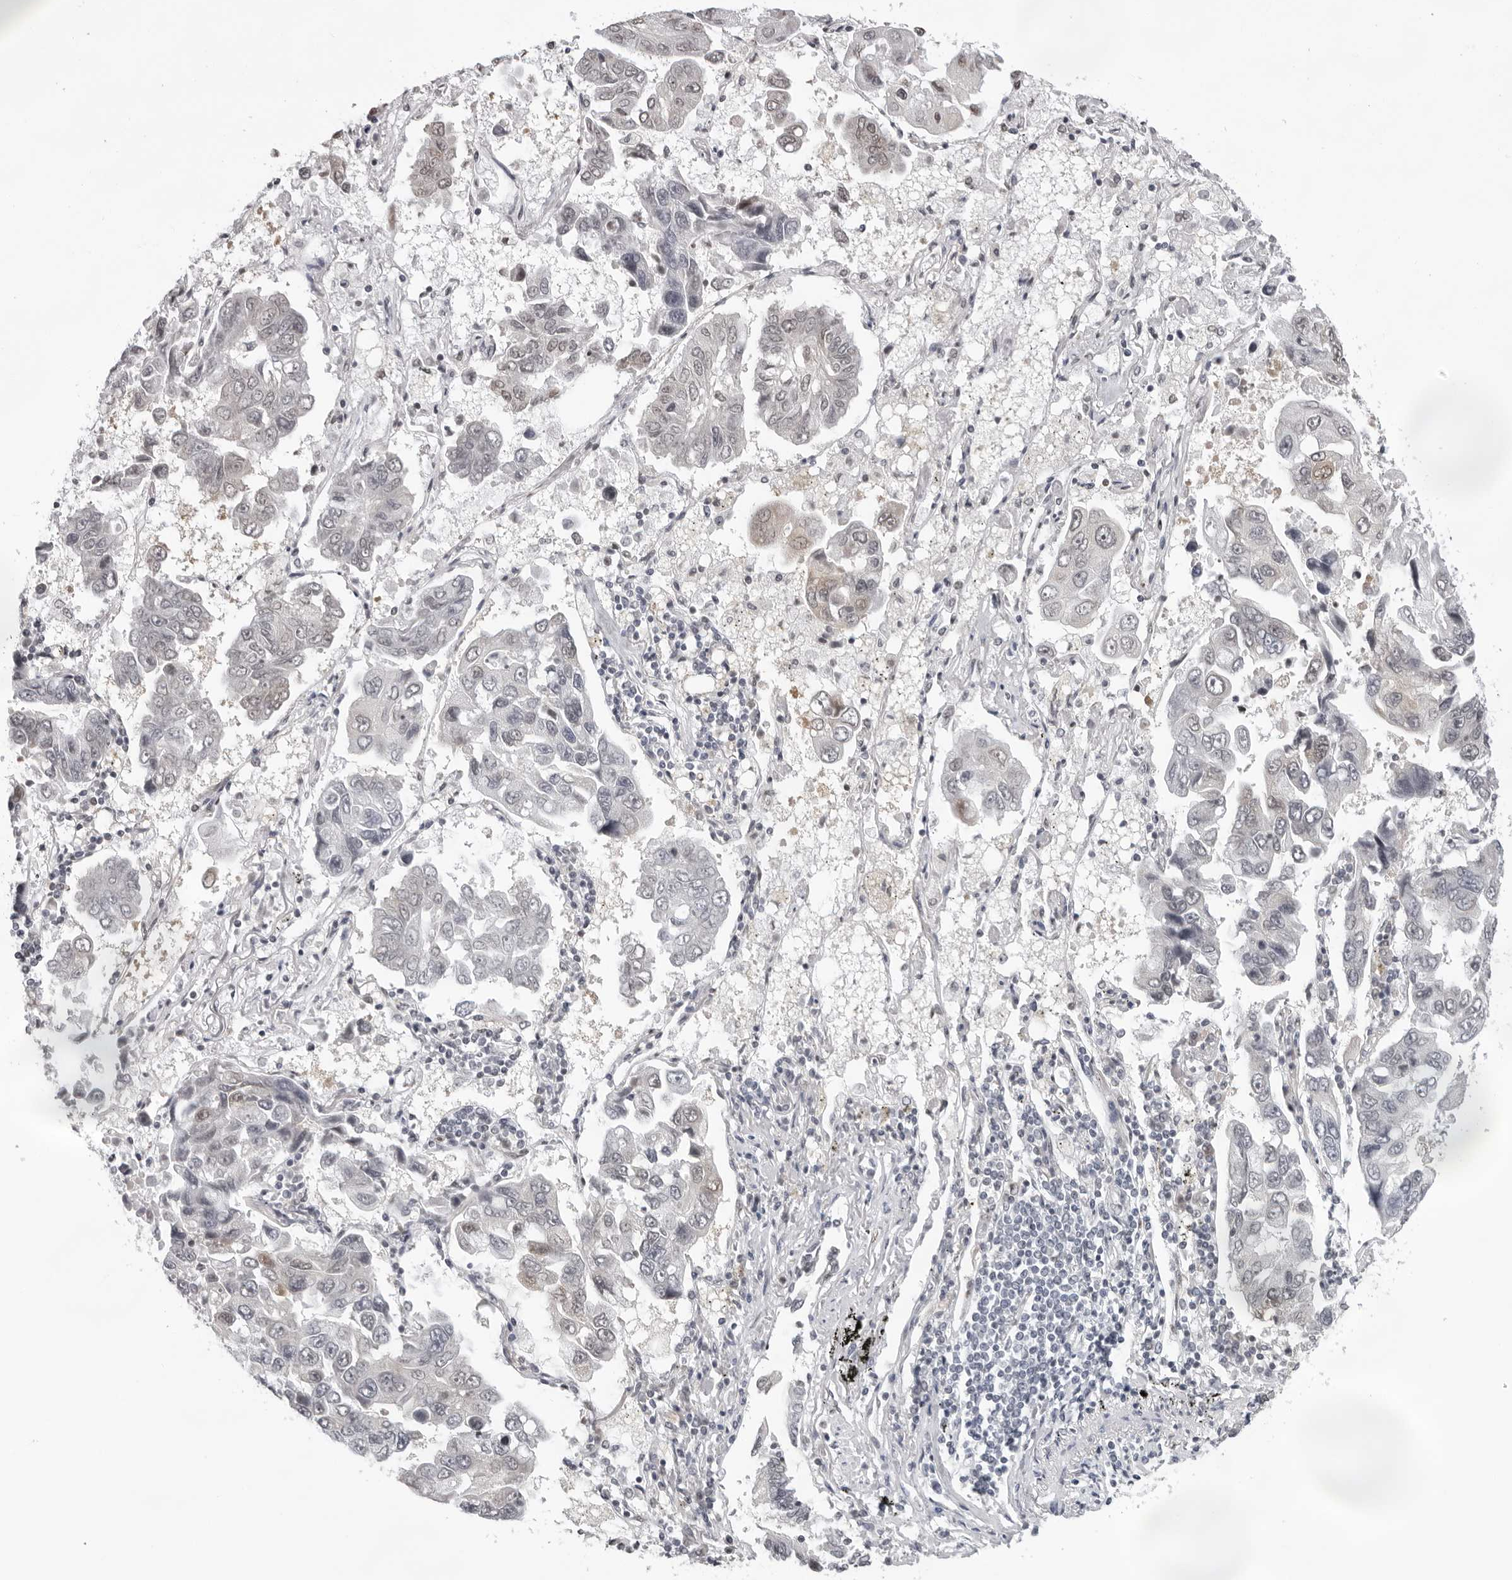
{"staining": {"intensity": "negative", "quantity": "none", "location": "none"}, "tissue": "lung cancer", "cell_type": "Tumor cells", "image_type": "cancer", "snomed": [{"axis": "morphology", "description": "Adenocarcinoma, NOS"}, {"axis": "topography", "description": "Lung"}], "caption": "Photomicrograph shows no protein expression in tumor cells of lung cancer tissue. (IHC, brightfield microscopy, high magnification).", "gene": "CASP7", "patient": {"sex": "male", "age": 64}}